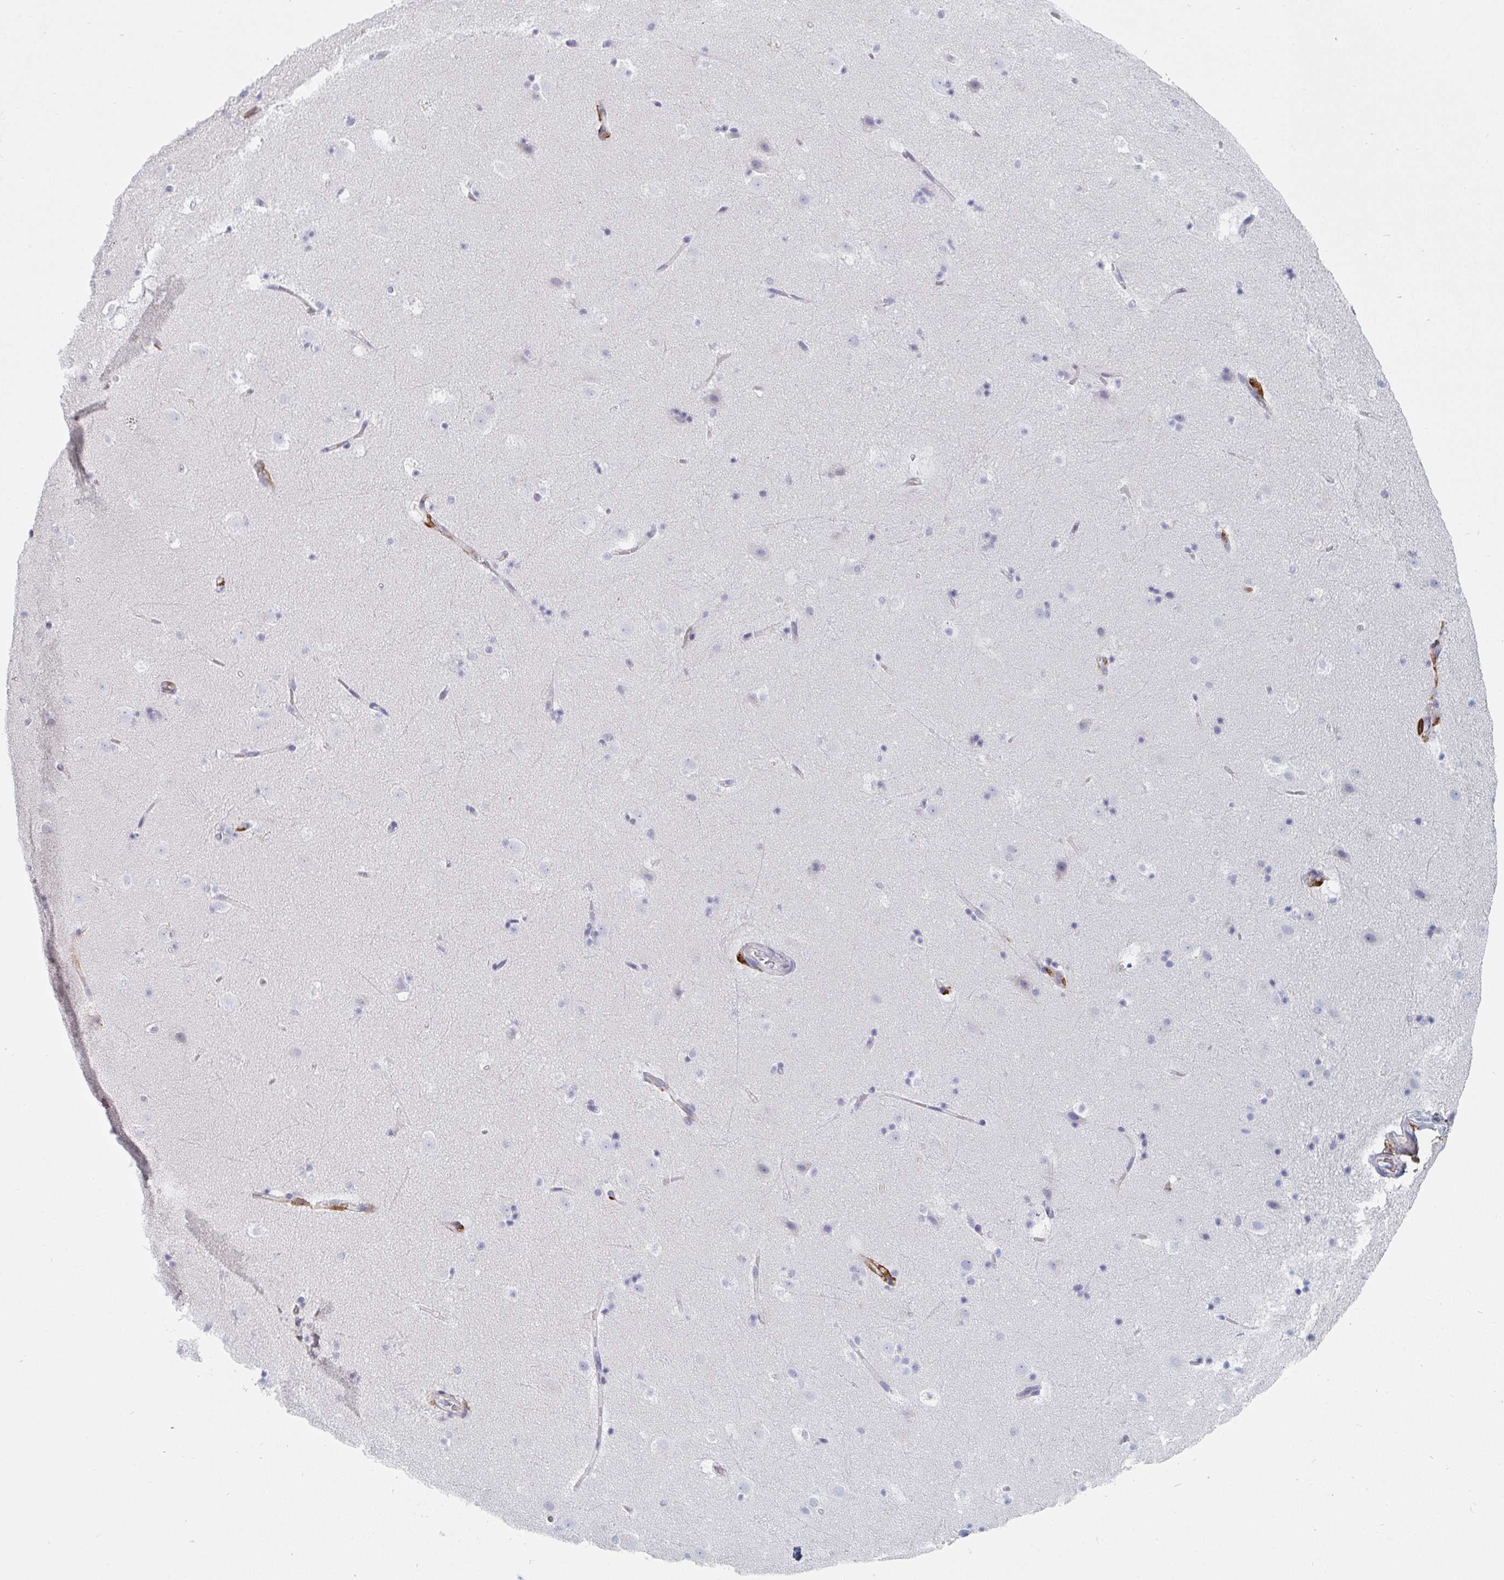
{"staining": {"intensity": "negative", "quantity": "none", "location": "none"}, "tissue": "caudate", "cell_type": "Glial cells", "image_type": "normal", "snomed": [{"axis": "morphology", "description": "Normal tissue, NOS"}, {"axis": "topography", "description": "Lateral ventricle wall"}], "caption": "Immunohistochemistry histopathology image of normal caudate stained for a protein (brown), which displays no expression in glial cells. (DAB immunohistochemistry with hematoxylin counter stain).", "gene": "DAB2", "patient": {"sex": "male", "age": 37}}